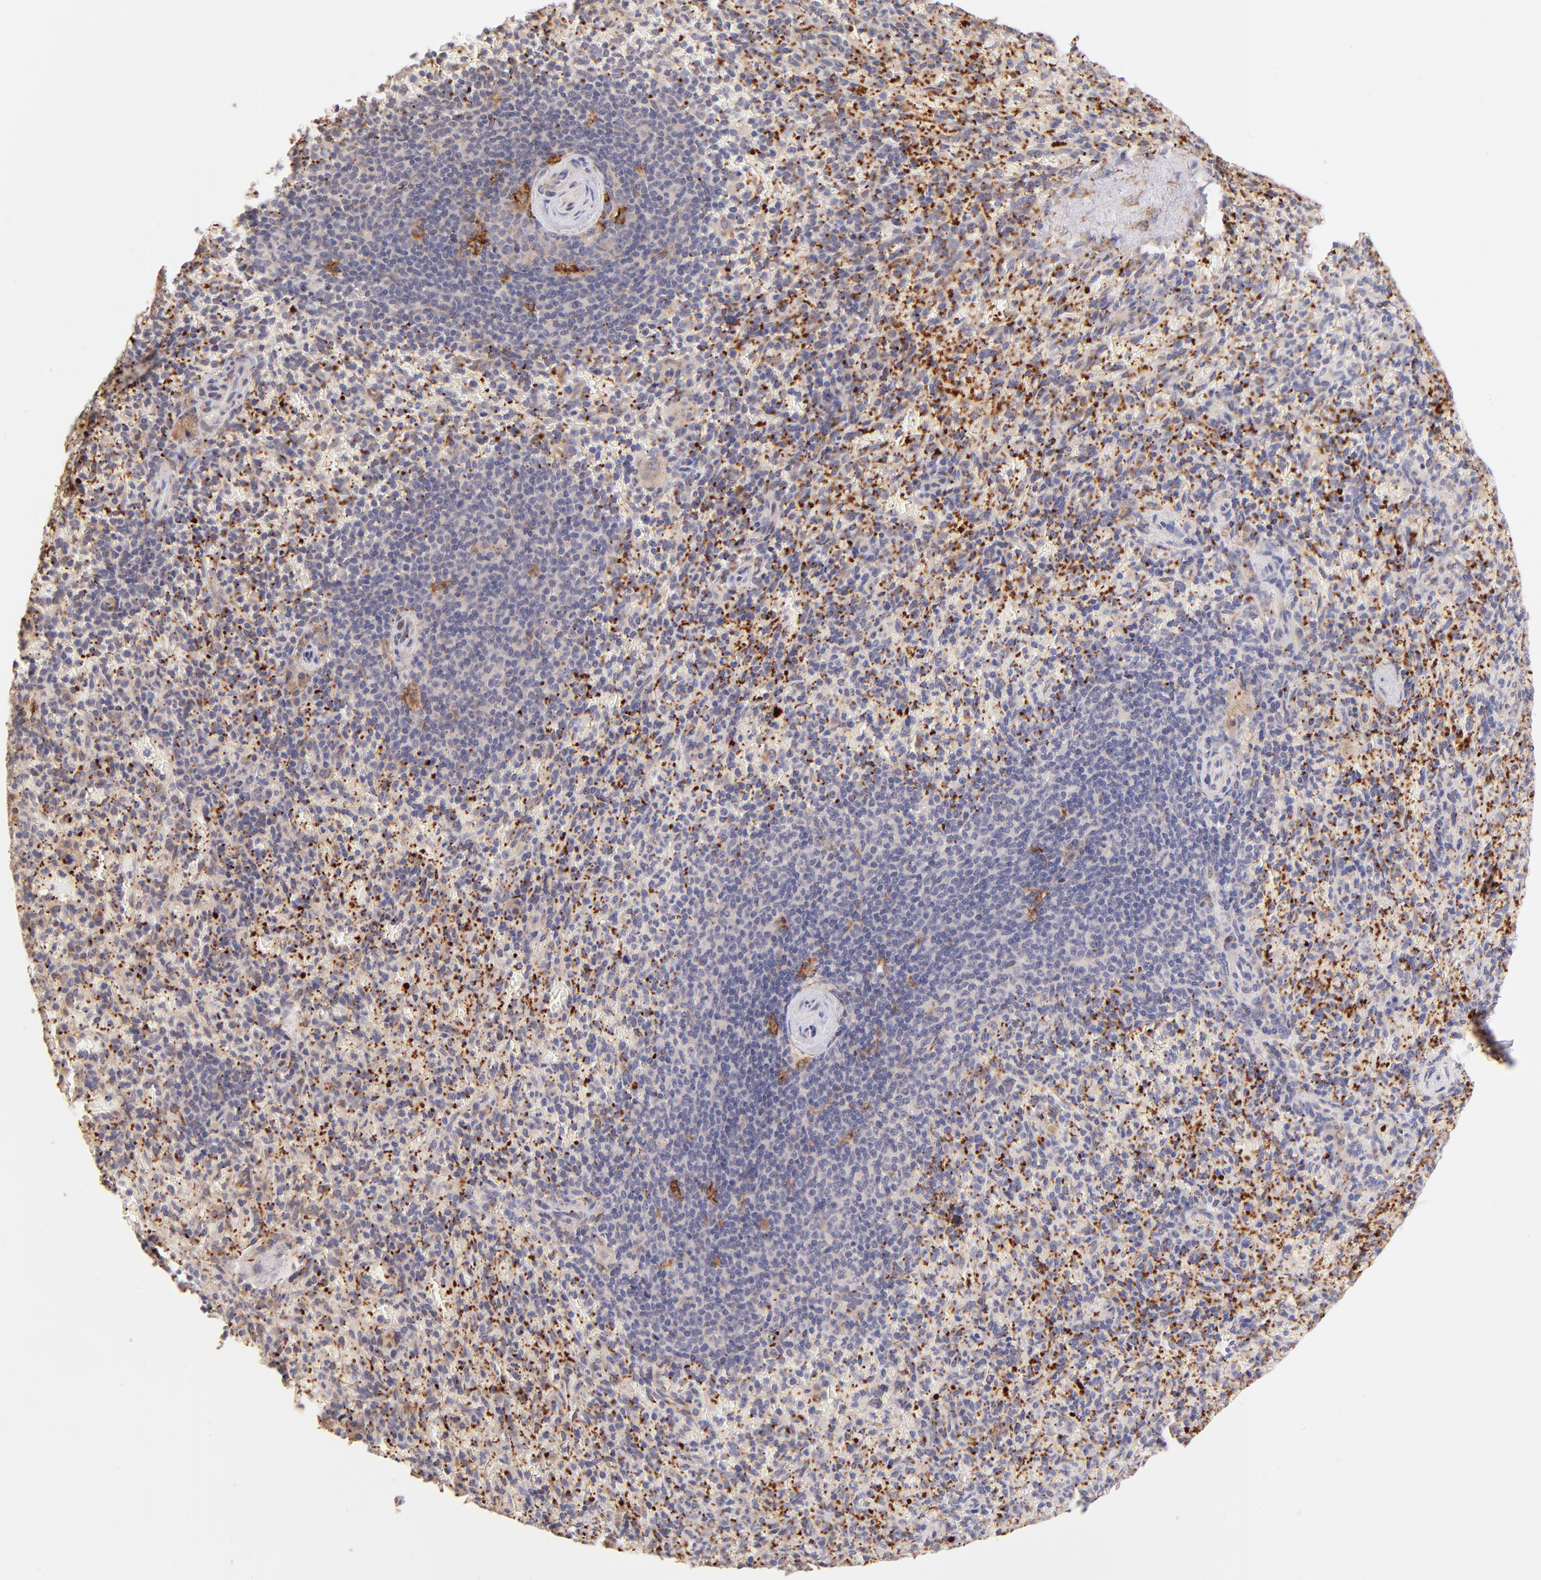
{"staining": {"intensity": "strong", "quantity": "25%-75%", "location": "cytoplasmic/membranous"}, "tissue": "spleen", "cell_type": "Cells in red pulp", "image_type": "normal", "snomed": [{"axis": "morphology", "description": "Normal tissue, NOS"}, {"axis": "topography", "description": "Spleen"}], "caption": "Immunohistochemistry (IHC) (DAB) staining of unremarkable spleen reveals strong cytoplasmic/membranous protein positivity in approximately 25%-75% of cells in red pulp. The staining is performed using DAB brown chromogen to label protein expression. The nuclei are counter-stained blue using hematoxylin.", "gene": "SPARC", "patient": {"sex": "female", "age": 43}}